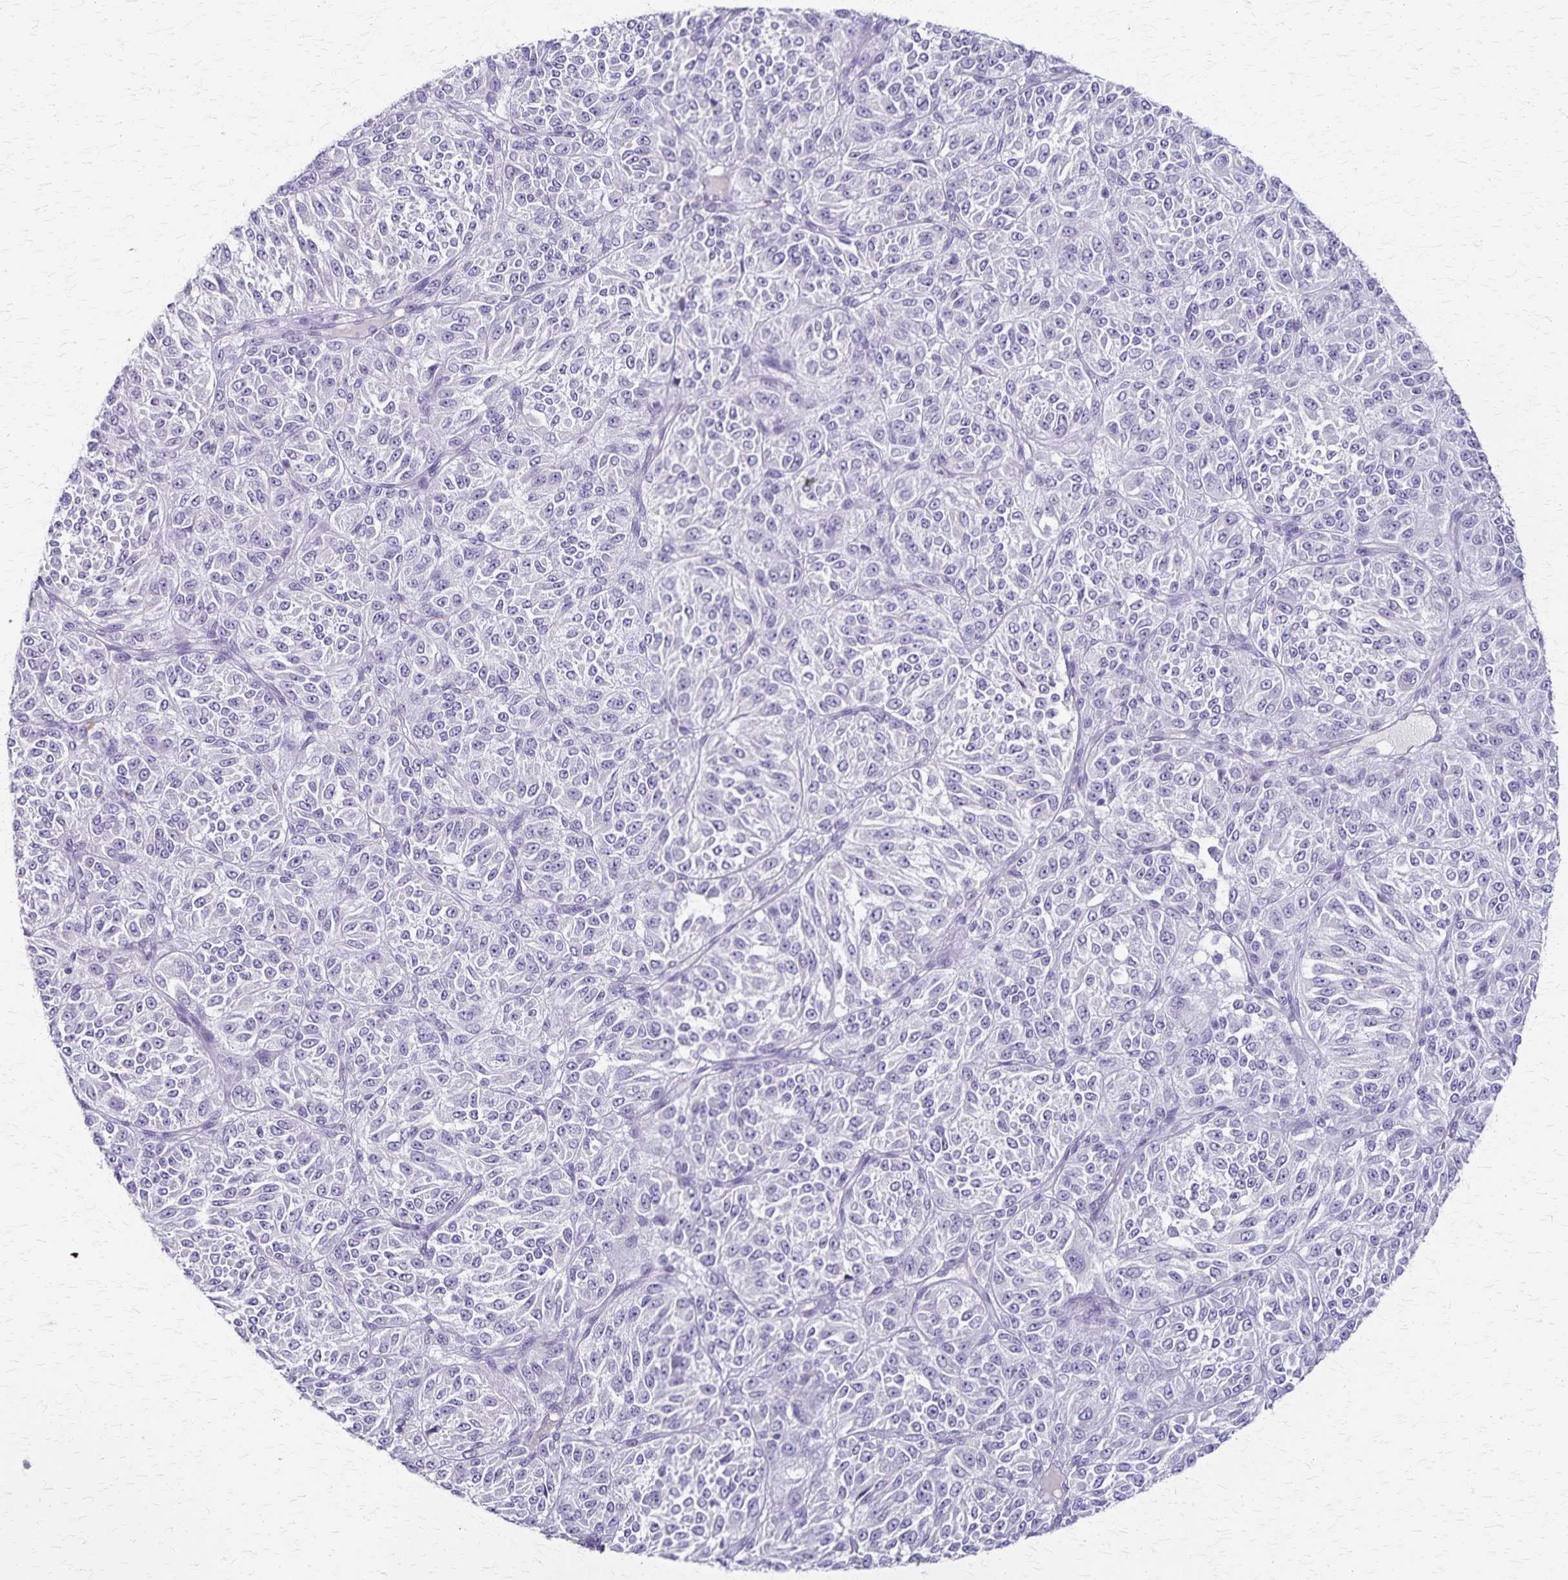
{"staining": {"intensity": "negative", "quantity": "none", "location": "none"}, "tissue": "melanoma", "cell_type": "Tumor cells", "image_type": "cancer", "snomed": [{"axis": "morphology", "description": "Malignant melanoma, Metastatic site"}, {"axis": "topography", "description": "Brain"}], "caption": "Tumor cells are negative for brown protein staining in melanoma.", "gene": "RASL10B", "patient": {"sex": "female", "age": 56}}